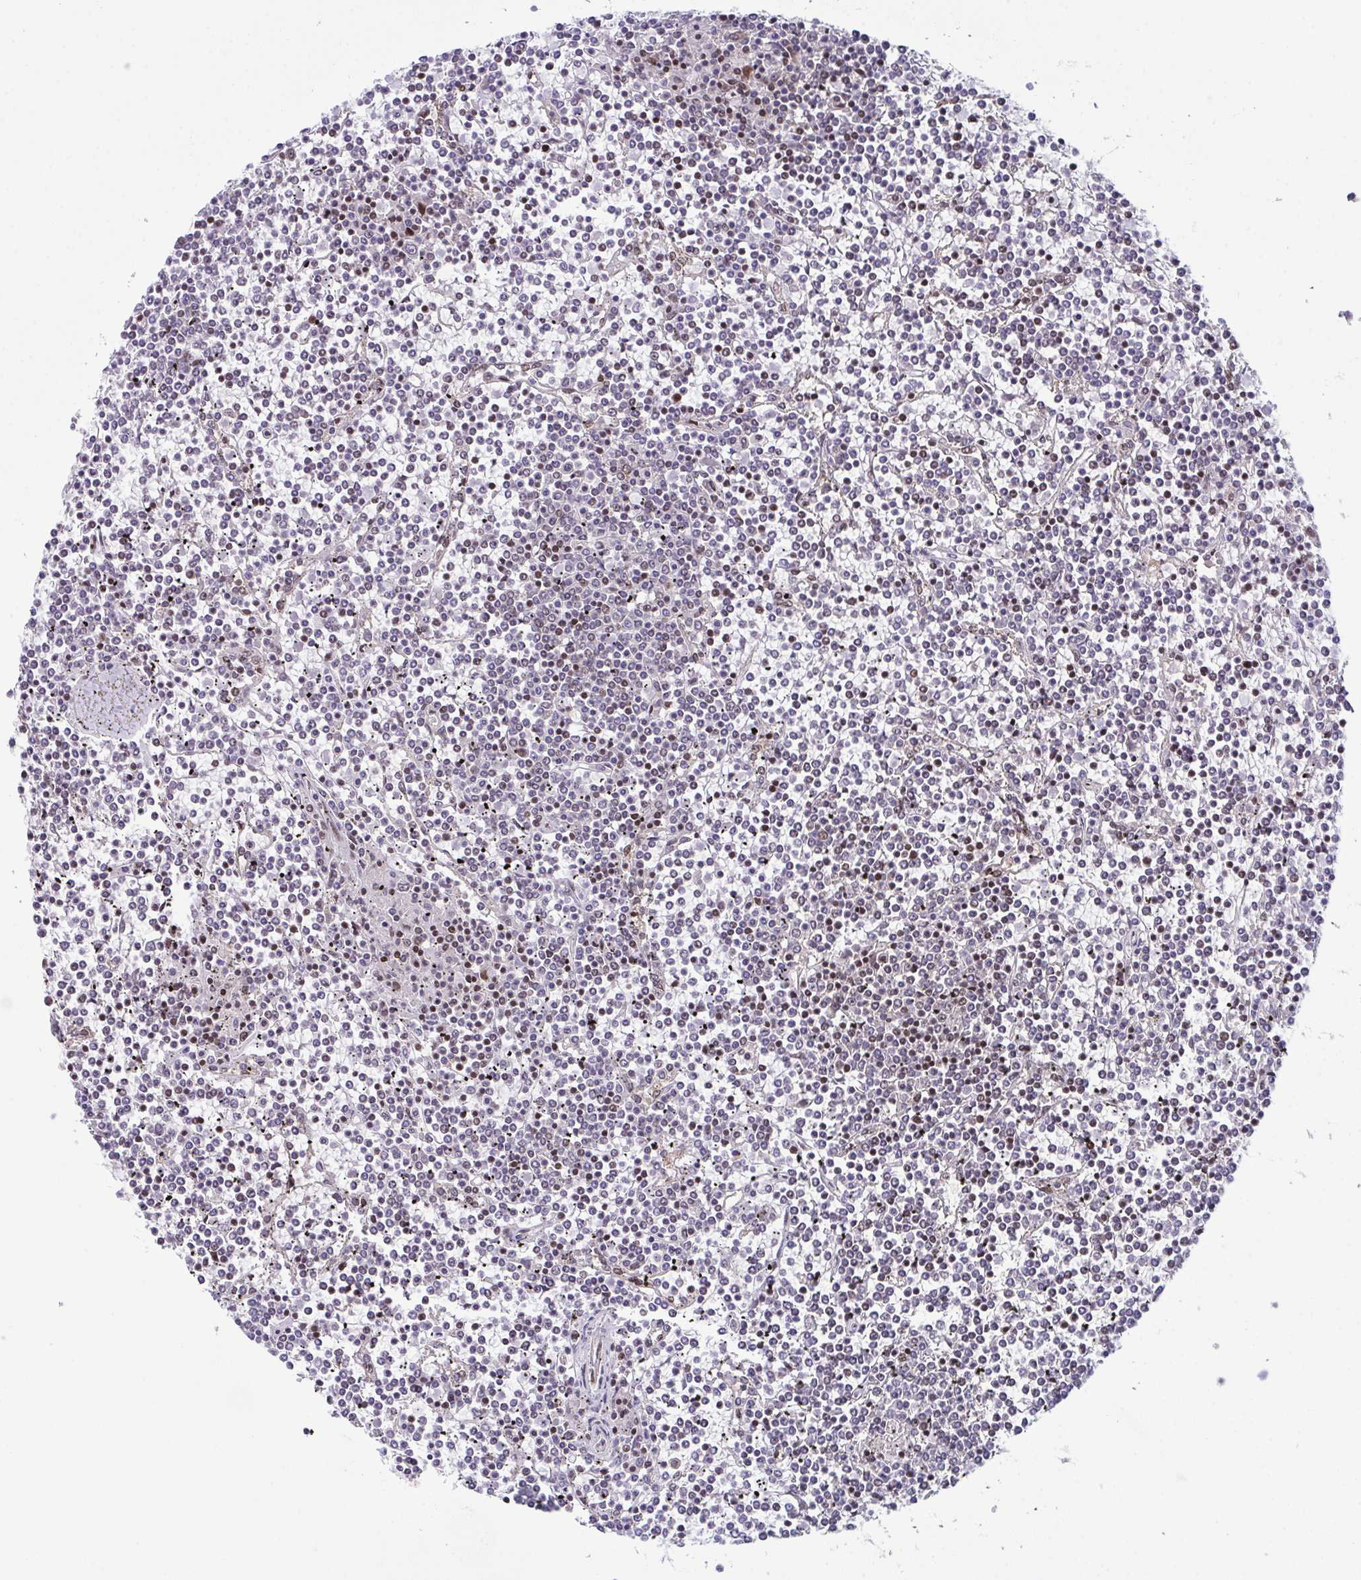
{"staining": {"intensity": "negative", "quantity": "none", "location": "none"}, "tissue": "lymphoma", "cell_type": "Tumor cells", "image_type": "cancer", "snomed": [{"axis": "morphology", "description": "Malignant lymphoma, non-Hodgkin's type, Low grade"}, {"axis": "topography", "description": "Spleen"}], "caption": "IHC of human low-grade malignant lymphoma, non-Hodgkin's type exhibits no positivity in tumor cells.", "gene": "DNAJB1", "patient": {"sex": "female", "age": 19}}